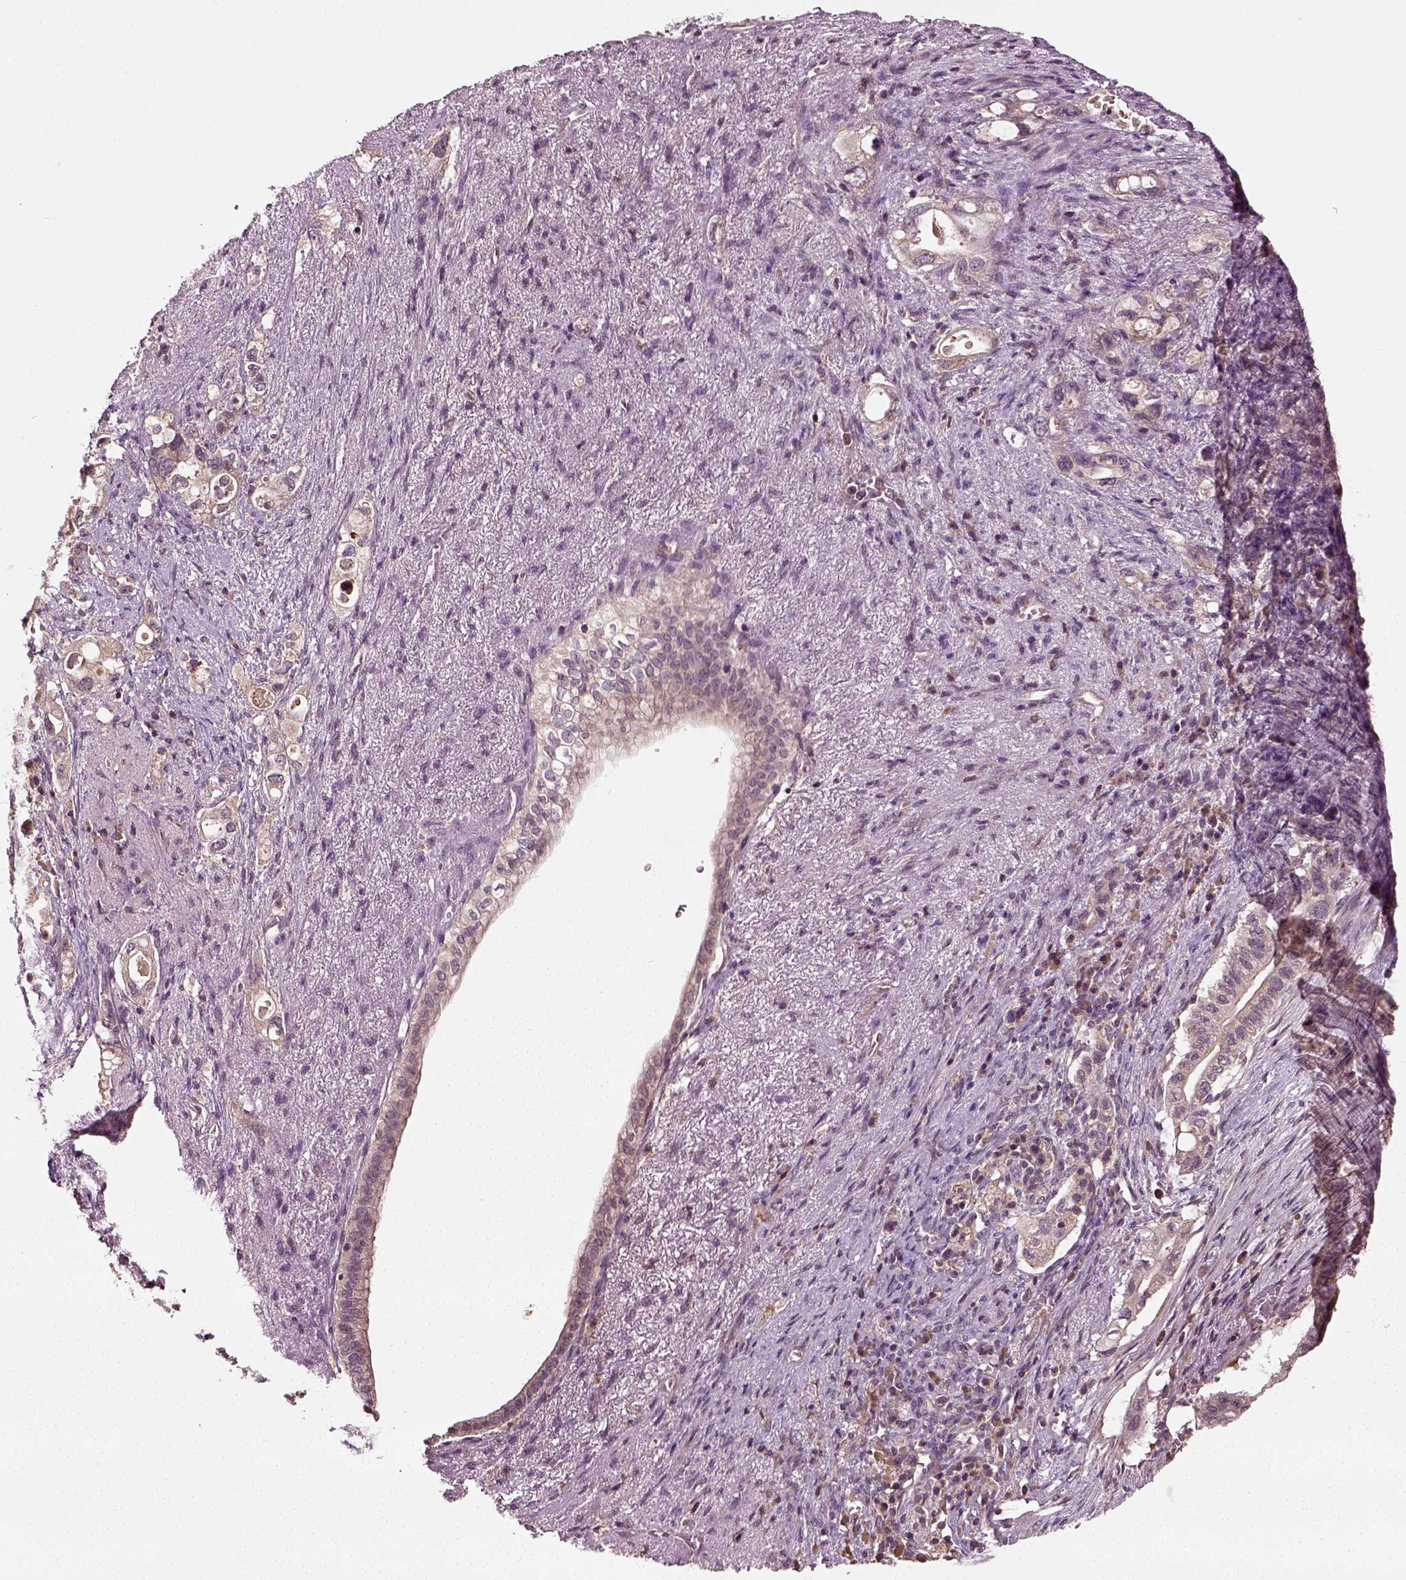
{"staining": {"intensity": "weak", "quantity": ">75%", "location": "cytoplasmic/membranous"}, "tissue": "pancreatic cancer", "cell_type": "Tumor cells", "image_type": "cancer", "snomed": [{"axis": "morphology", "description": "Adenocarcinoma, NOS"}, {"axis": "topography", "description": "Pancreas"}], "caption": "Pancreatic cancer (adenocarcinoma) stained for a protein (brown) reveals weak cytoplasmic/membranous positive positivity in approximately >75% of tumor cells.", "gene": "ERV3-1", "patient": {"sex": "female", "age": 72}}